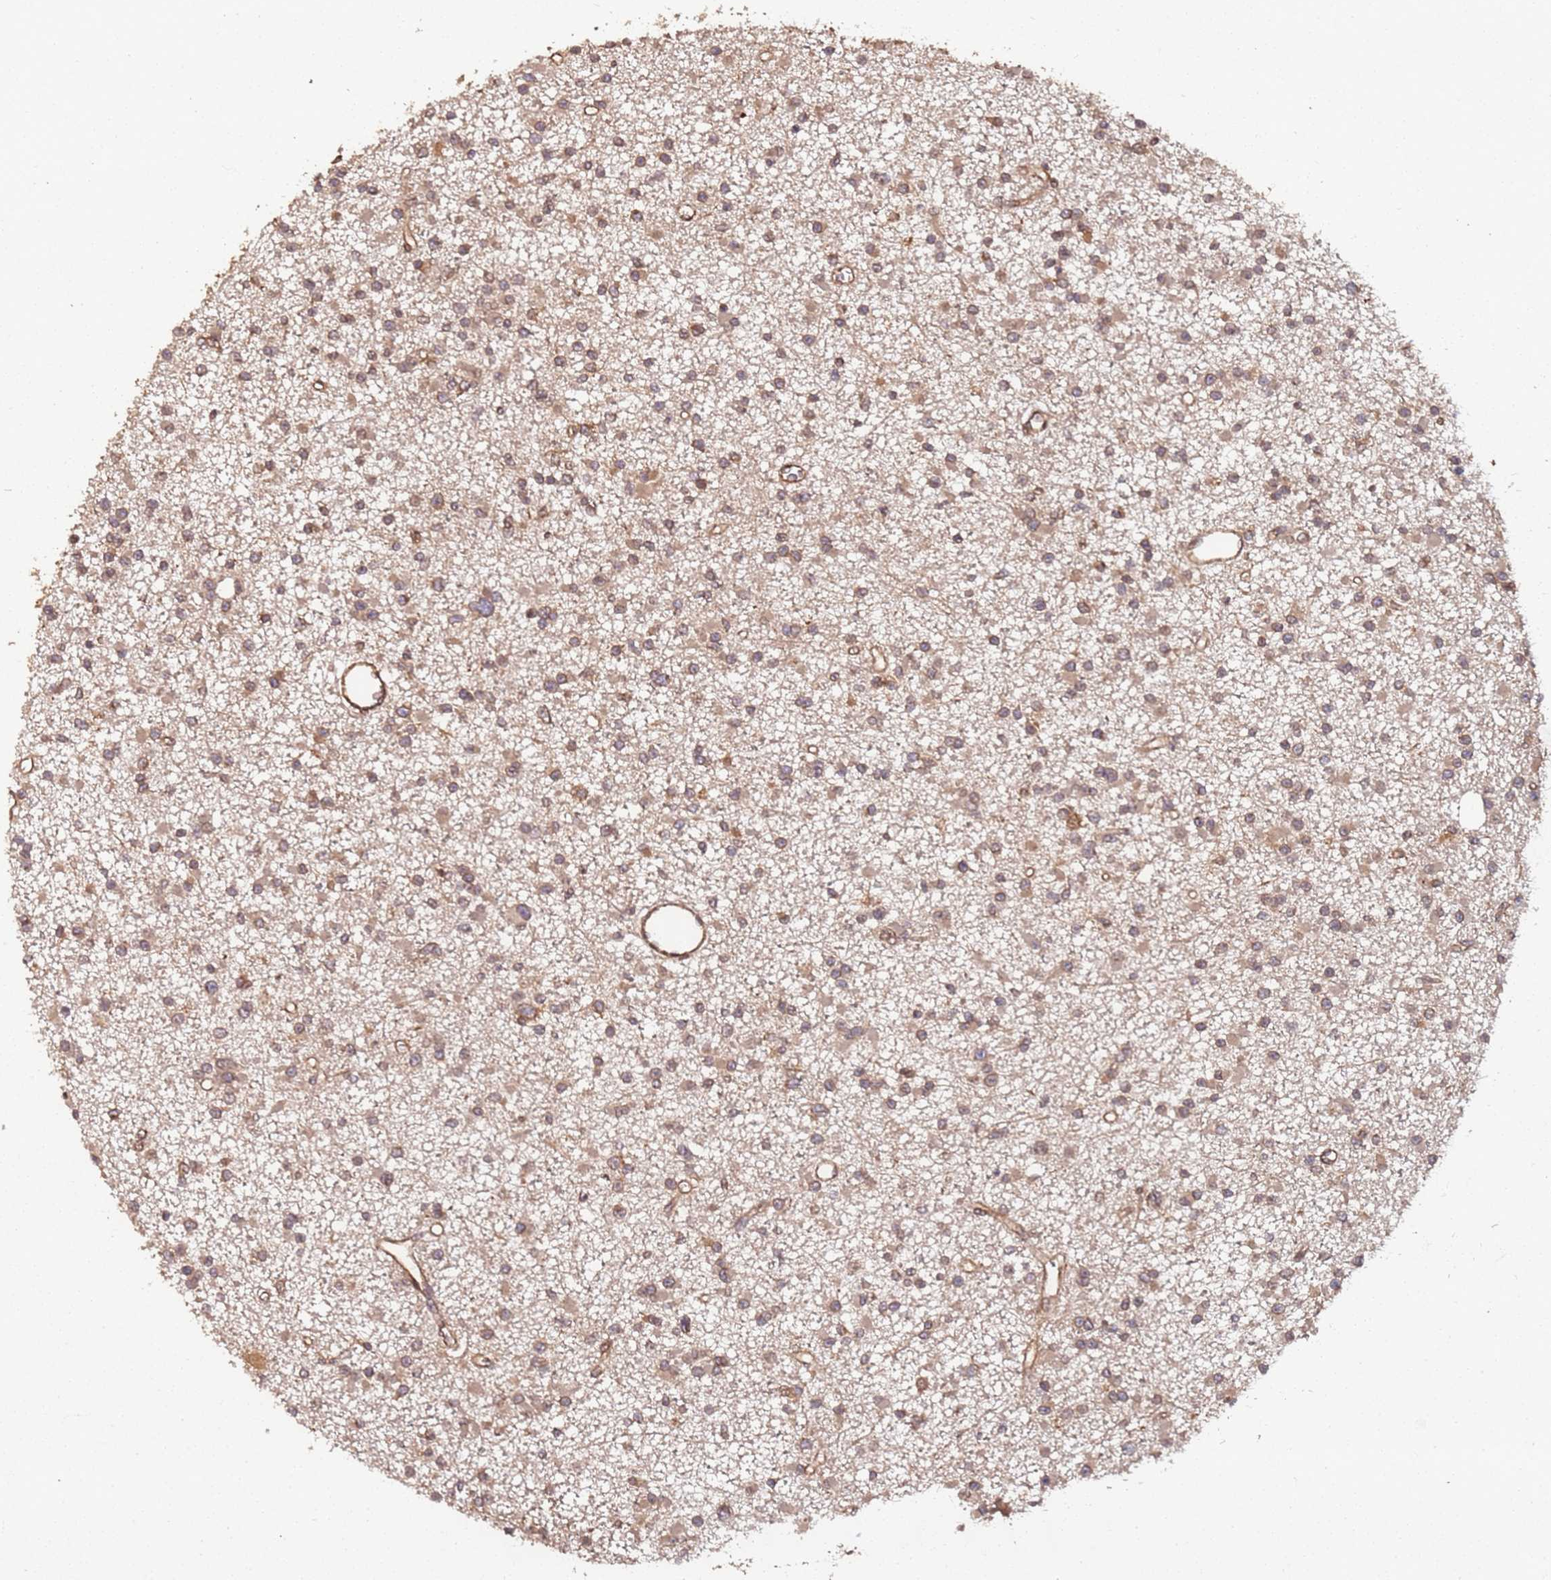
{"staining": {"intensity": "weak", "quantity": ">75%", "location": "cytoplasmic/membranous"}, "tissue": "glioma", "cell_type": "Tumor cells", "image_type": "cancer", "snomed": [{"axis": "morphology", "description": "Glioma, malignant, Low grade"}, {"axis": "topography", "description": "Brain"}], "caption": "The micrograph displays staining of glioma, revealing weak cytoplasmic/membranous protein staining (brown color) within tumor cells. (brown staining indicates protein expression, while blue staining denotes nuclei).", "gene": "SDCCAG8", "patient": {"sex": "female", "age": 22}}